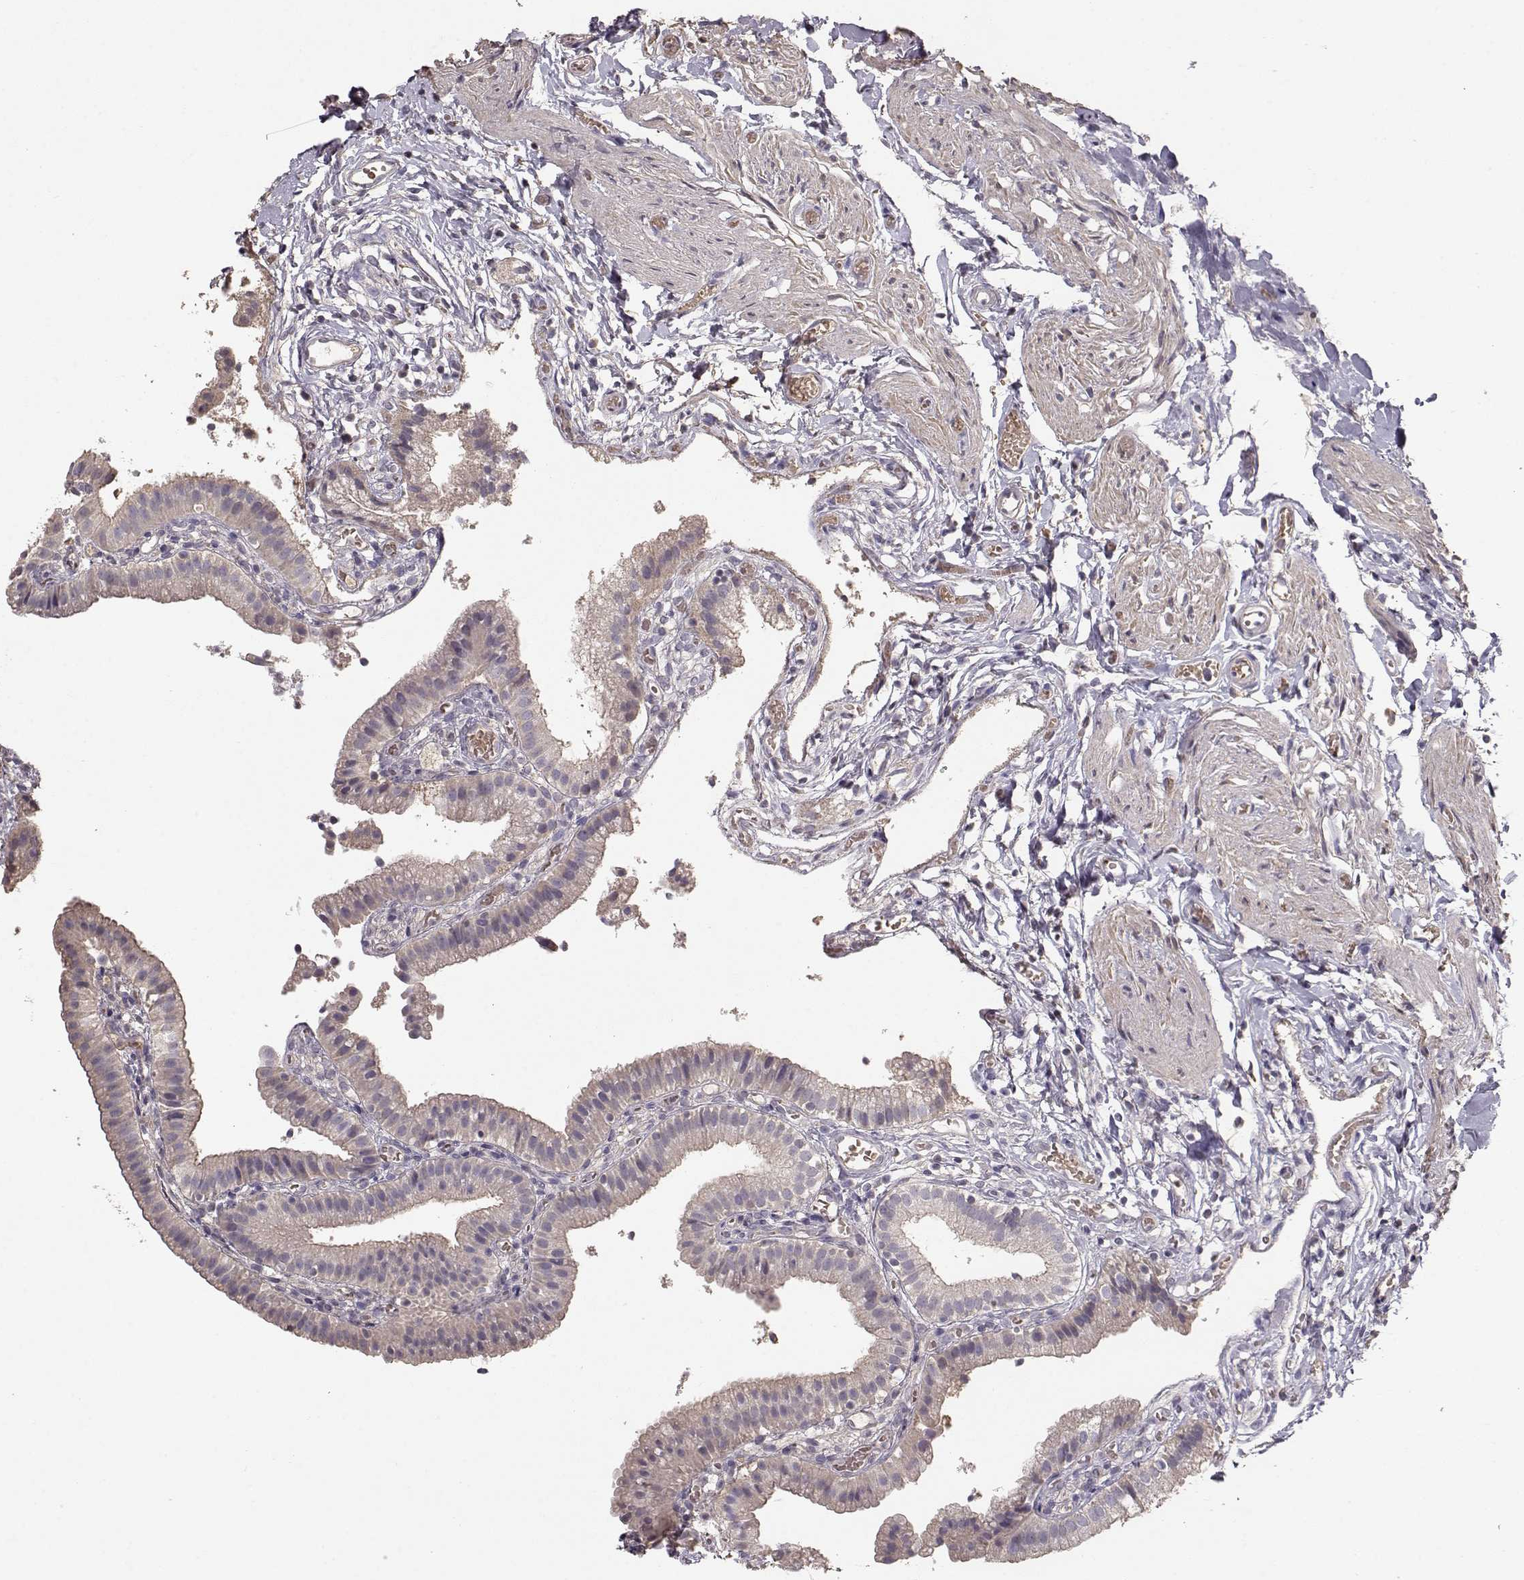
{"staining": {"intensity": "weak", "quantity": "25%-75%", "location": "cytoplasmic/membranous"}, "tissue": "gallbladder", "cell_type": "Glandular cells", "image_type": "normal", "snomed": [{"axis": "morphology", "description": "Normal tissue, NOS"}, {"axis": "topography", "description": "Gallbladder"}], "caption": "Brown immunohistochemical staining in unremarkable human gallbladder exhibits weak cytoplasmic/membranous positivity in approximately 25%-75% of glandular cells. Ihc stains the protein of interest in brown and the nuclei are stained blue.", "gene": "PMCH", "patient": {"sex": "female", "age": 47}}